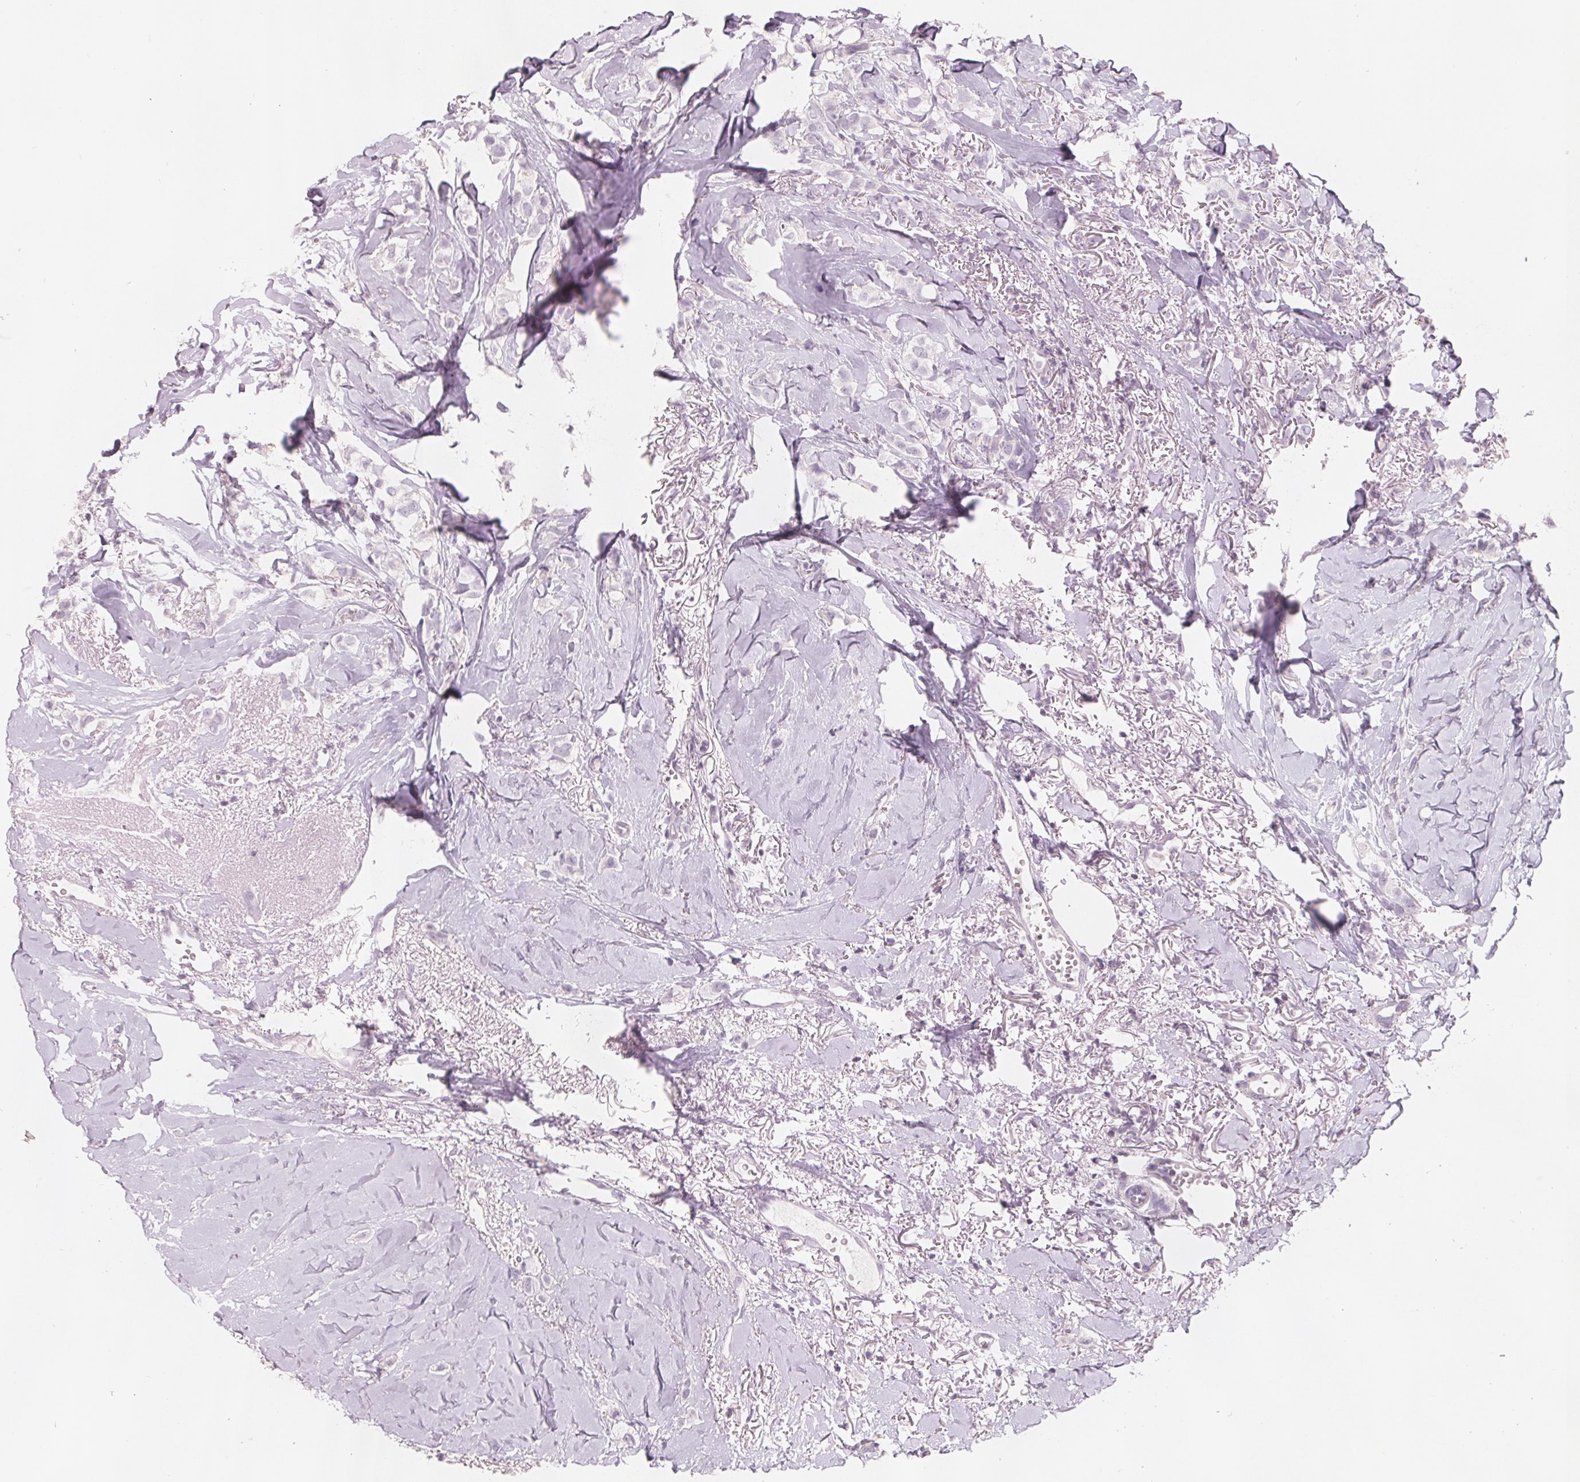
{"staining": {"intensity": "negative", "quantity": "none", "location": "none"}, "tissue": "breast cancer", "cell_type": "Tumor cells", "image_type": "cancer", "snomed": [{"axis": "morphology", "description": "Duct carcinoma"}, {"axis": "topography", "description": "Breast"}], "caption": "The histopathology image demonstrates no significant staining in tumor cells of breast cancer.", "gene": "FTCD", "patient": {"sex": "female", "age": 85}}